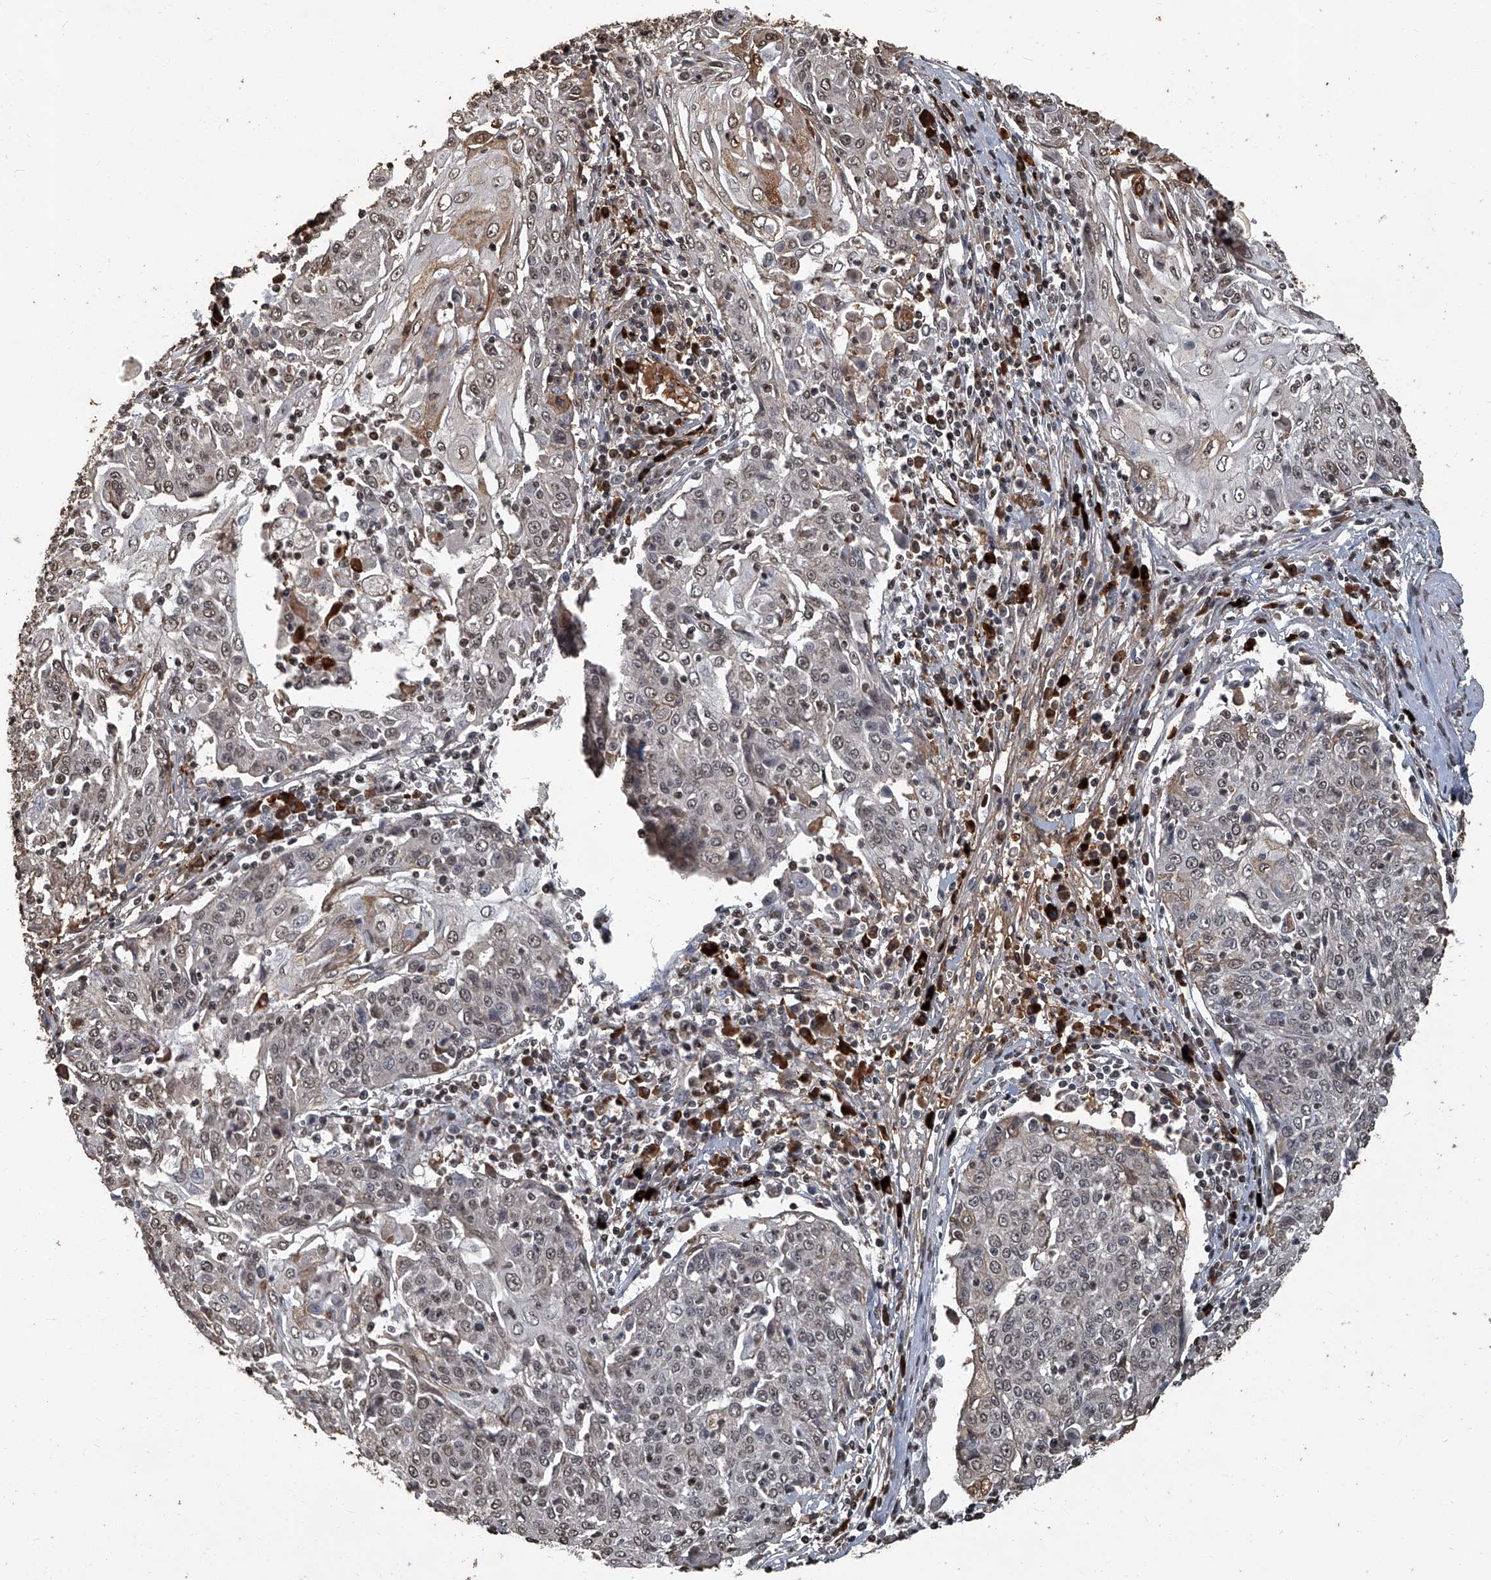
{"staining": {"intensity": "weak", "quantity": "25%-75%", "location": "nuclear"}, "tissue": "cervical cancer", "cell_type": "Tumor cells", "image_type": "cancer", "snomed": [{"axis": "morphology", "description": "Squamous cell carcinoma, NOS"}, {"axis": "topography", "description": "Cervix"}], "caption": "Immunohistochemistry (IHC) staining of squamous cell carcinoma (cervical), which shows low levels of weak nuclear expression in about 25%-75% of tumor cells indicating weak nuclear protein staining. The staining was performed using DAB (brown) for protein detection and nuclei were counterstained in hematoxylin (blue).", "gene": "GPR132", "patient": {"sex": "female", "age": 48}}